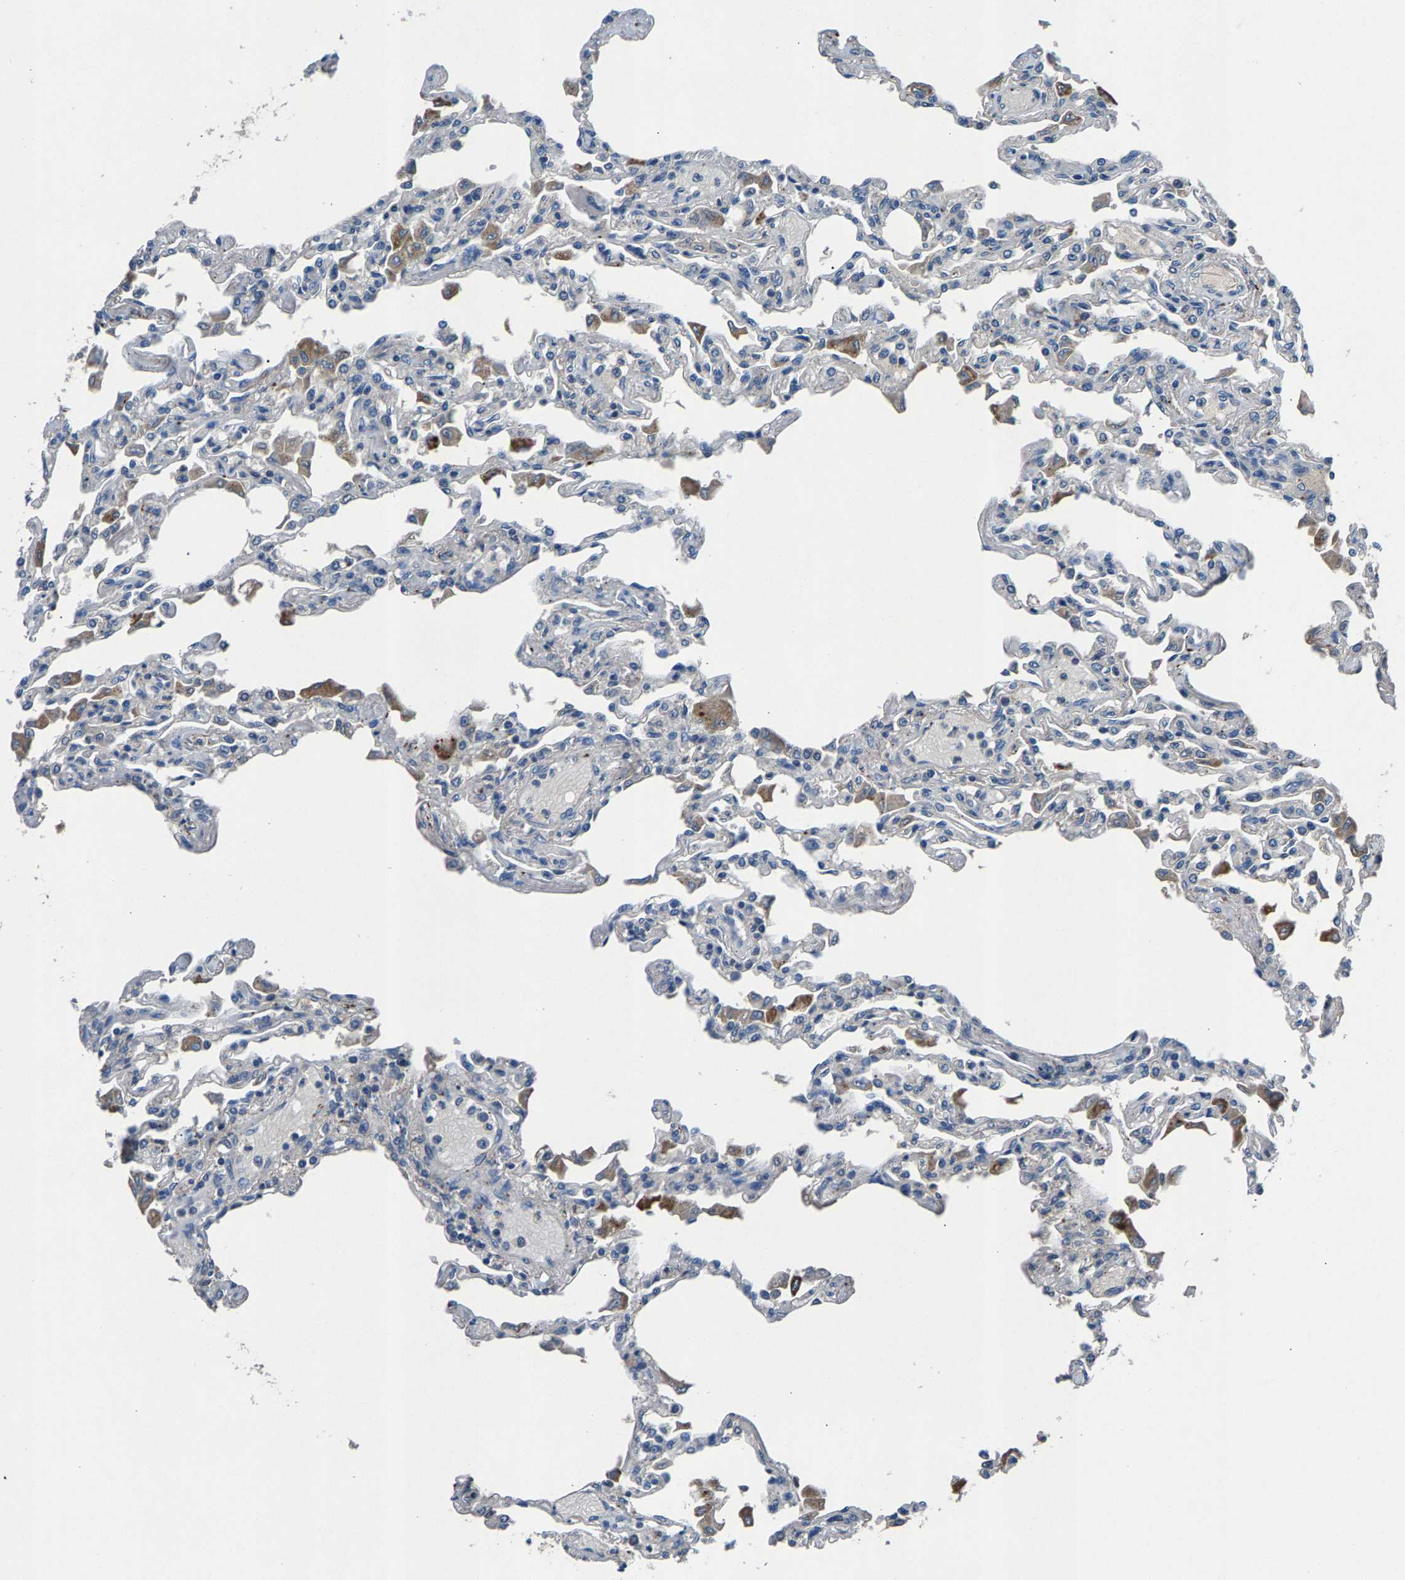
{"staining": {"intensity": "negative", "quantity": "none", "location": "none"}, "tissue": "lung", "cell_type": "Alveolar cells", "image_type": "normal", "snomed": [{"axis": "morphology", "description": "Normal tissue, NOS"}, {"axis": "topography", "description": "Bronchus"}, {"axis": "topography", "description": "Lung"}], "caption": "Benign lung was stained to show a protein in brown. There is no significant expression in alveolar cells. (DAB (3,3'-diaminobenzidine) immunohistochemistry, high magnification).", "gene": "PRXL2C", "patient": {"sex": "female", "age": 49}}